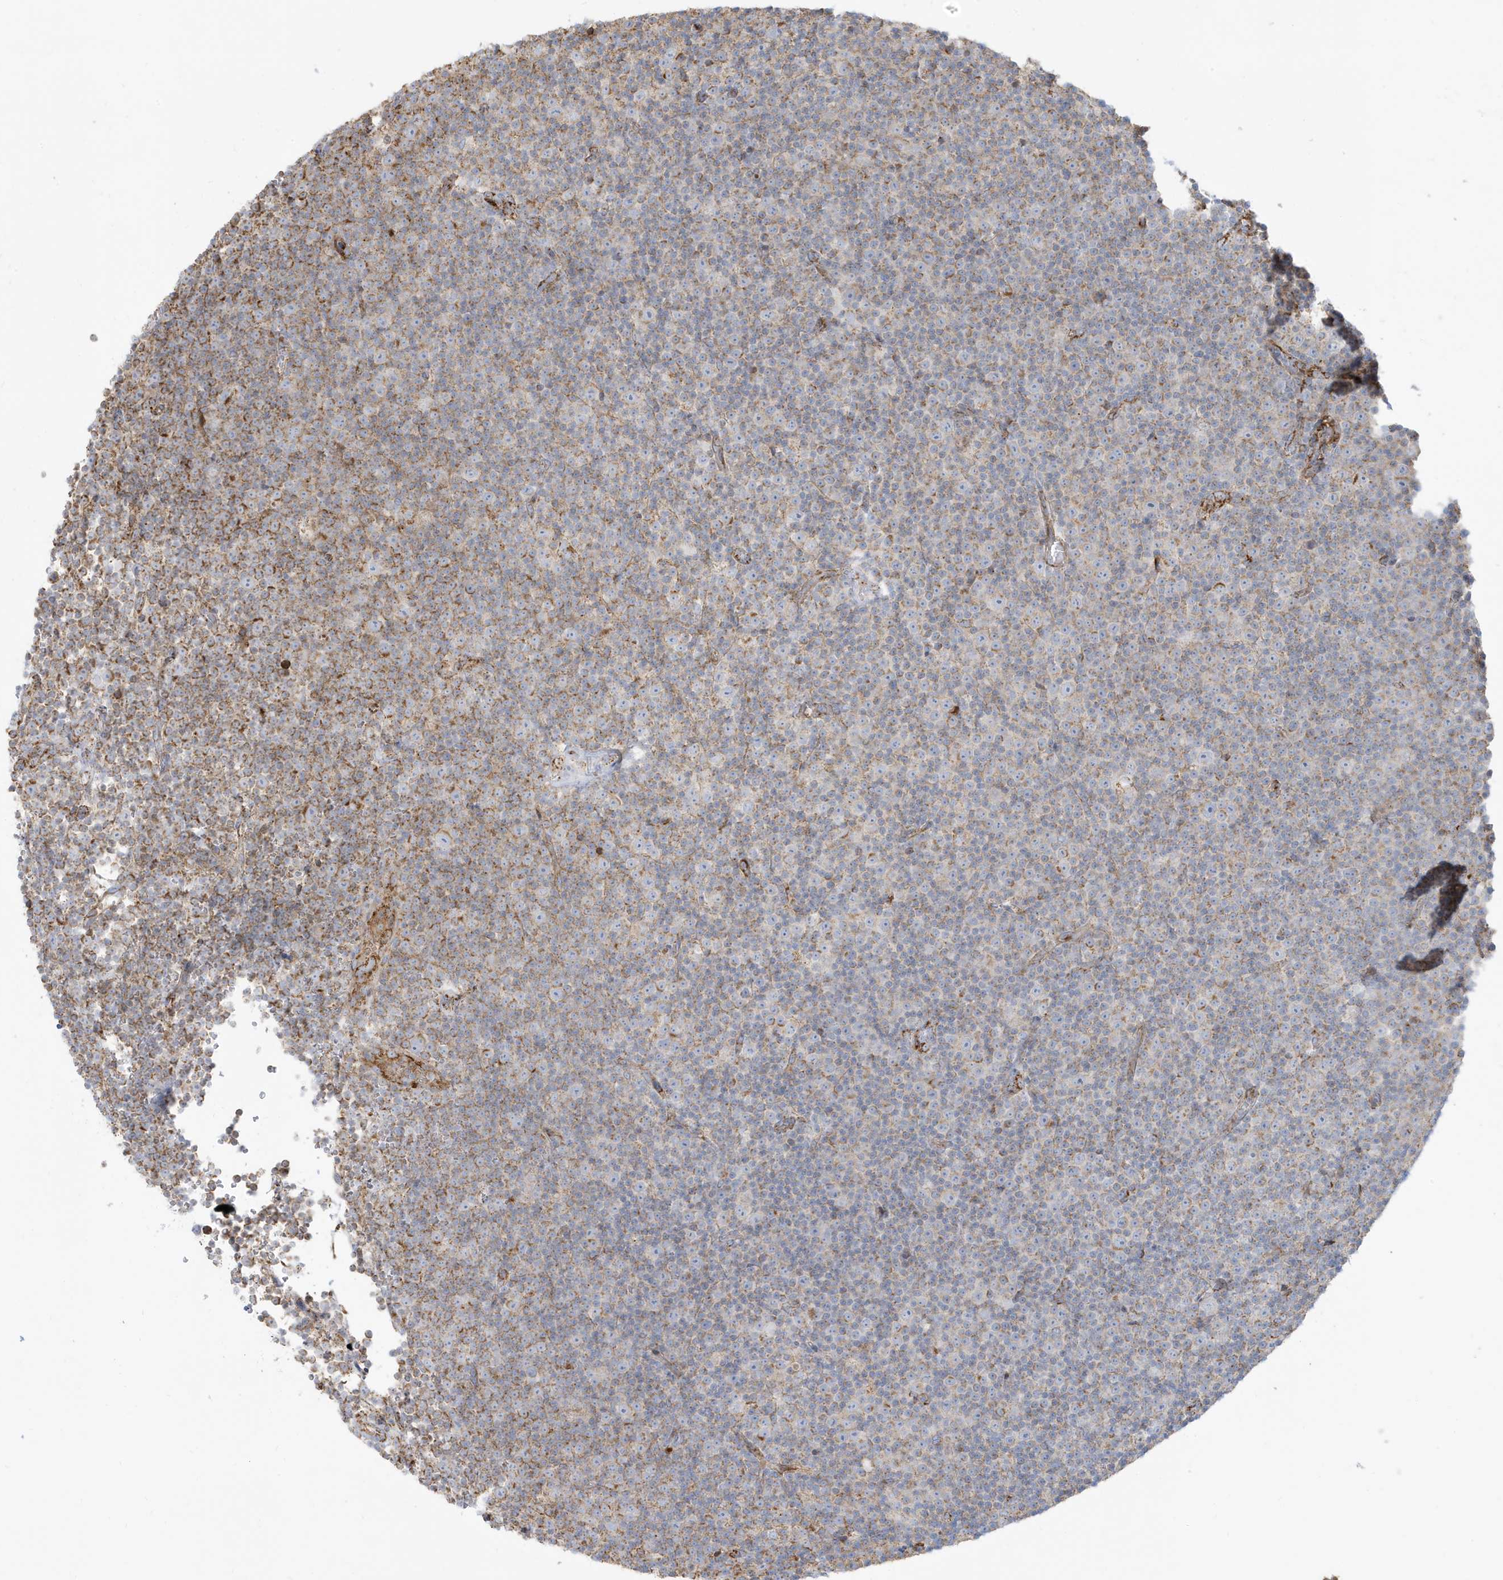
{"staining": {"intensity": "moderate", "quantity": "<25%", "location": "cytoplasmic/membranous"}, "tissue": "lymphoma", "cell_type": "Tumor cells", "image_type": "cancer", "snomed": [{"axis": "morphology", "description": "Malignant lymphoma, non-Hodgkin's type, Low grade"}, {"axis": "topography", "description": "Lymph node"}], "caption": "Immunohistochemical staining of lymphoma shows low levels of moderate cytoplasmic/membranous expression in approximately <25% of tumor cells. (Stains: DAB (3,3'-diaminobenzidine) in brown, nuclei in blue, Microscopy: brightfield microscopy at high magnification).", "gene": "IFT57", "patient": {"sex": "female", "age": 67}}